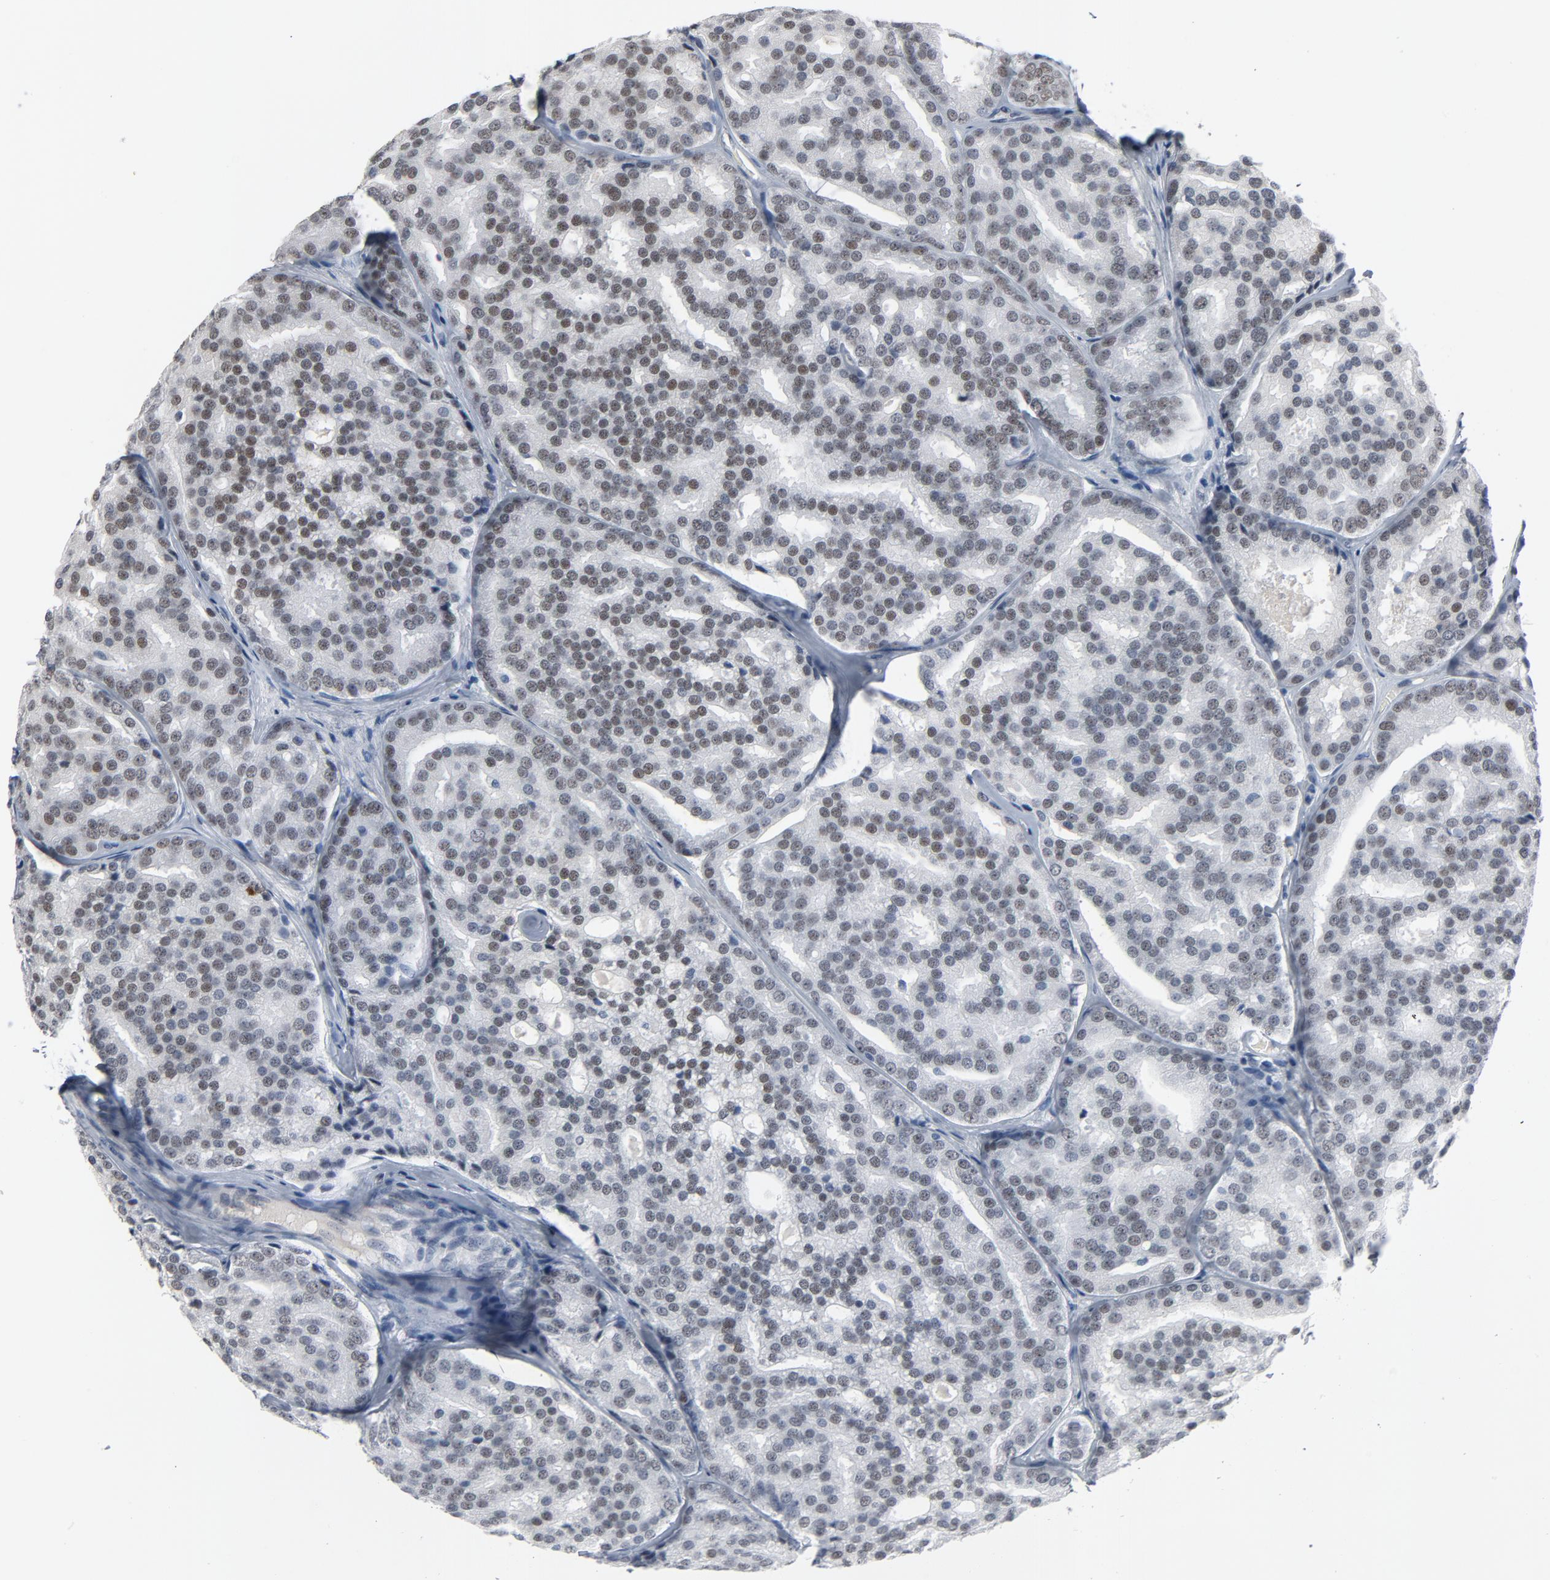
{"staining": {"intensity": "negative", "quantity": "none", "location": "none"}, "tissue": "prostate cancer", "cell_type": "Tumor cells", "image_type": "cancer", "snomed": [{"axis": "morphology", "description": "Adenocarcinoma, High grade"}, {"axis": "topography", "description": "Prostate"}], "caption": "Protein analysis of prostate cancer (high-grade adenocarcinoma) reveals no significant staining in tumor cells.", "gene": "FOXP1", "patient": {"sex": "male", "age": 64}}